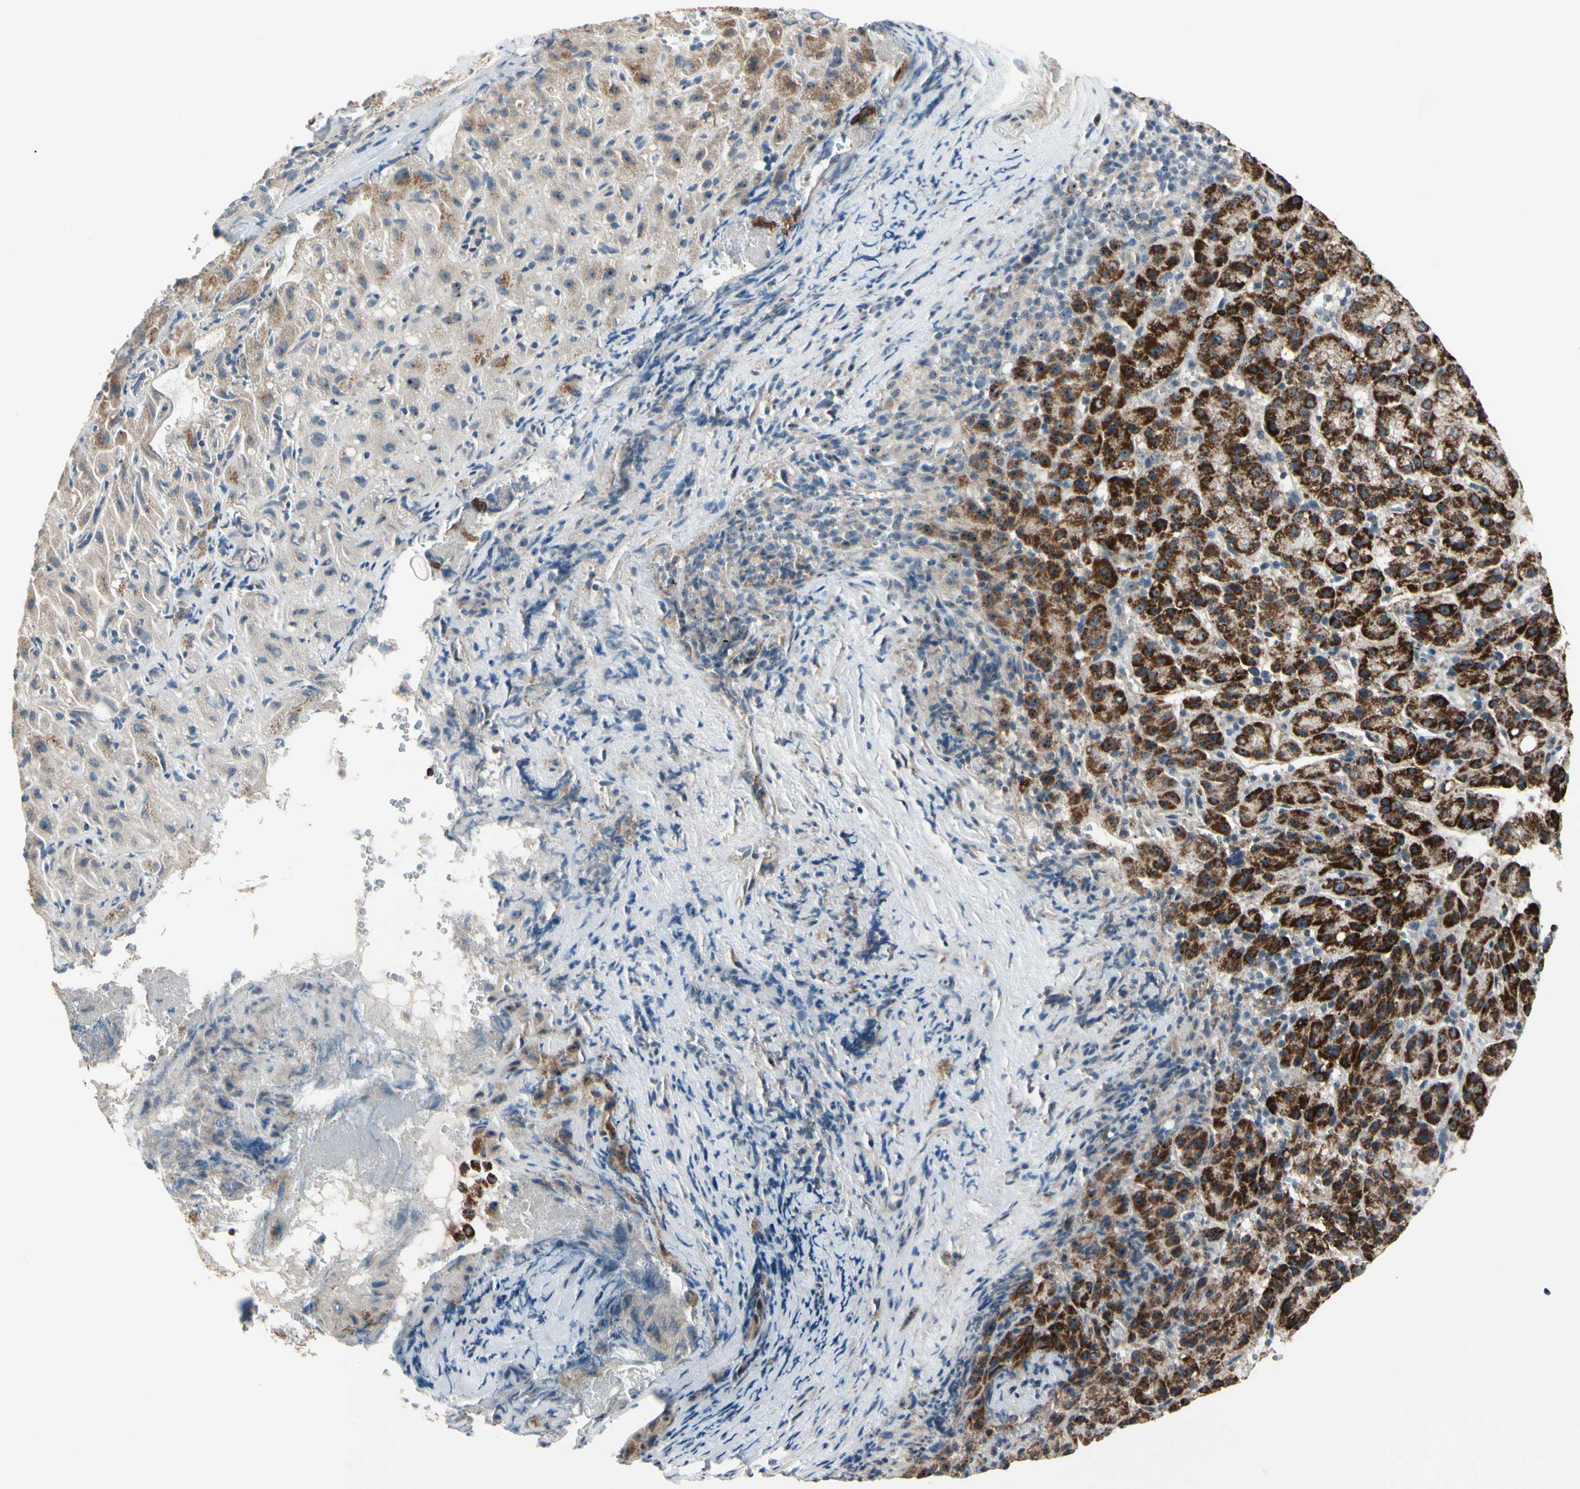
{"staining": {"intensity": "moderate", "quantity": ">75%", "location": "cytoplasmic/membranous"}, "tissue": "liver cancer", "cell_type": "Tumor cells", "image_type": "cancer", "snomed": [{"axis": "morphology", "description": "Carcinoma, Hepatocellular, NOS"}, {"axis": "topography", "description": "Liver"}], "caption": "Liver cancer stained with a protein marker reveals moderate staining in tumor cells.", "gene": "CPT1A", "patient": {"sex": "female", "age": 58}}